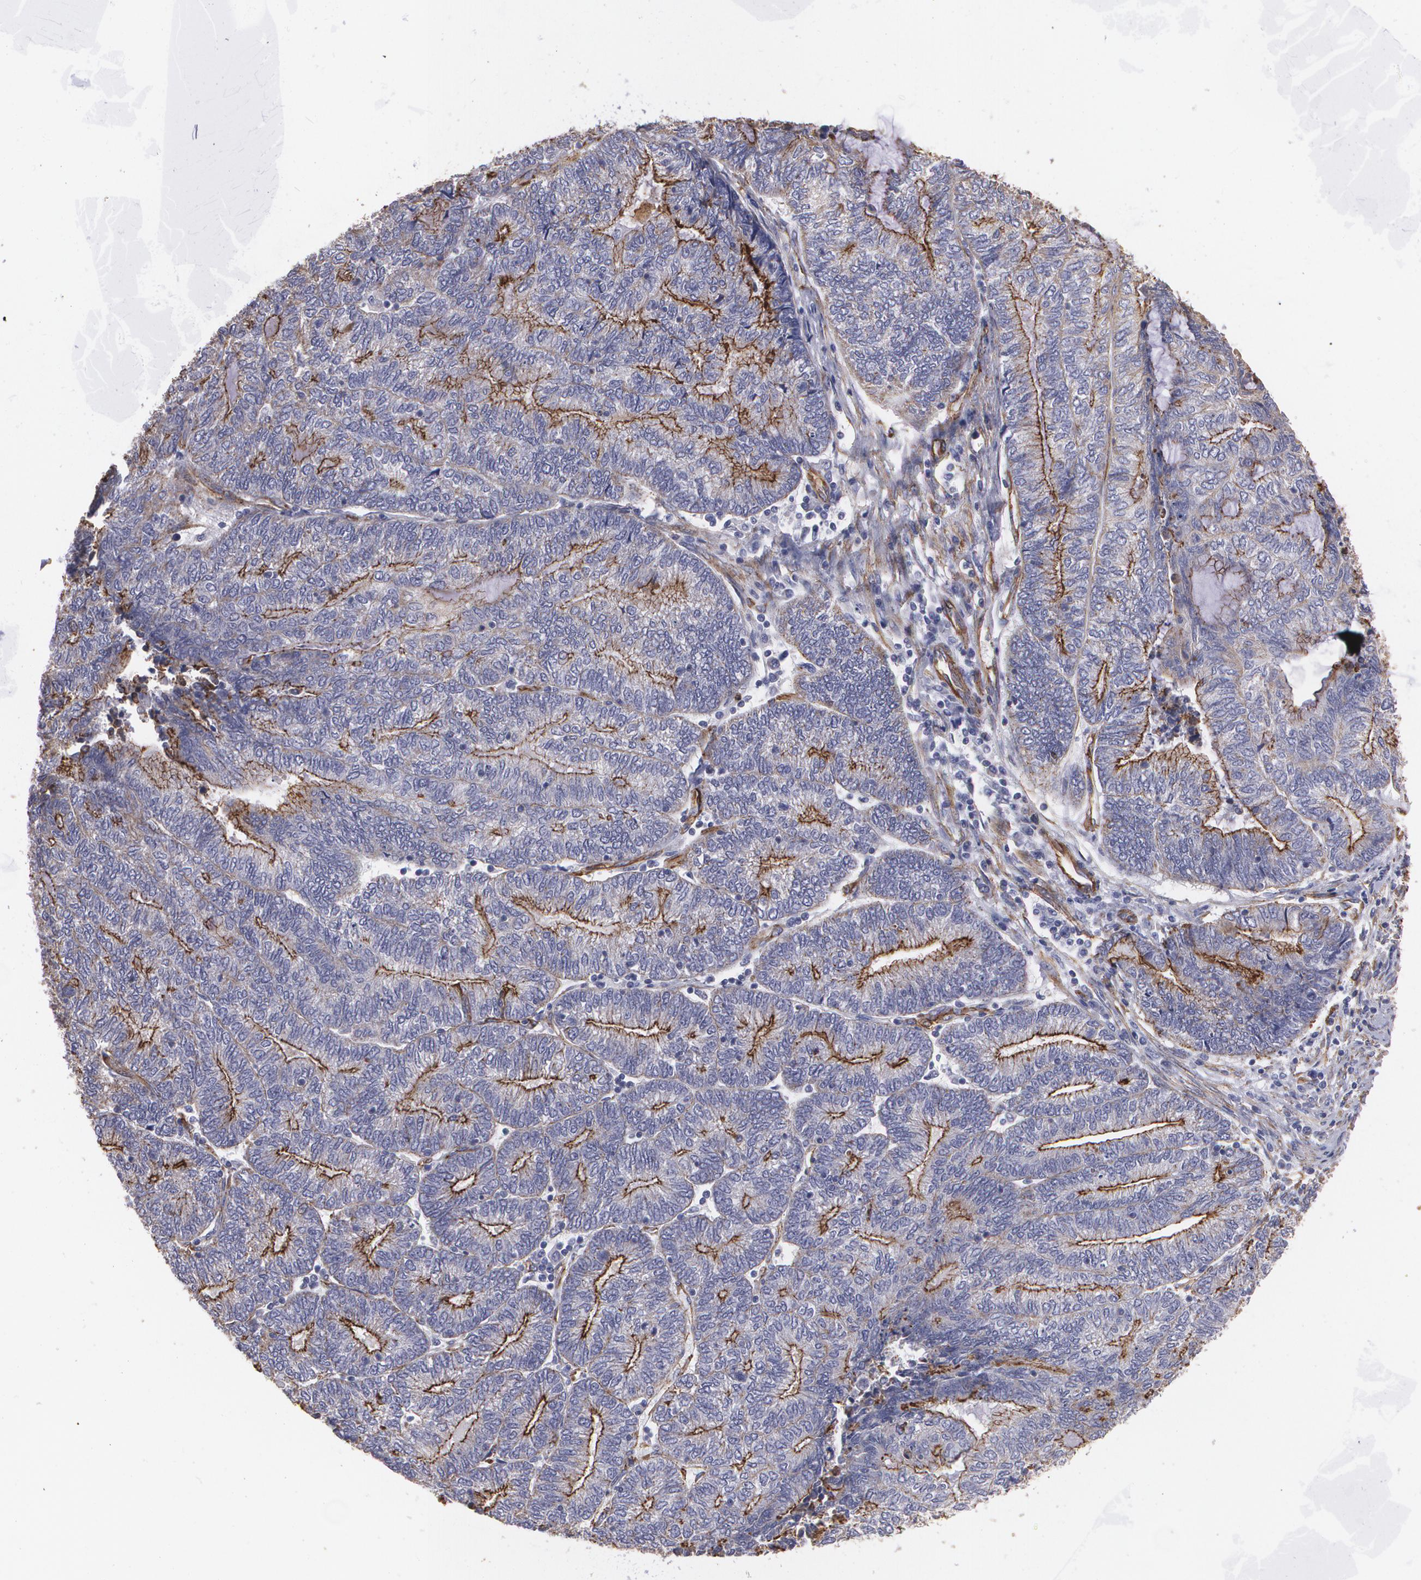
{"staining": {"intensity": "negative", "quantity": "none", "location": "none"}, "tissue": "endometrial cancer", "cell_type": "Tumor cells", "image_type": "cancer", "snomed": [{"axis": "morphology", "description": "Adenocarcinoma, NOS"}, {"axis": "topography", "description": "Uterus"}, {"axis": "topography", "description": "Endometrium"}], "caption": "Human endometrial cancer (adenocarcinoma) stained for a protein using IHC shows no staining in tumor cells.", "gene": "TJP1", "patient": {"sex": "female", "age": 70}}